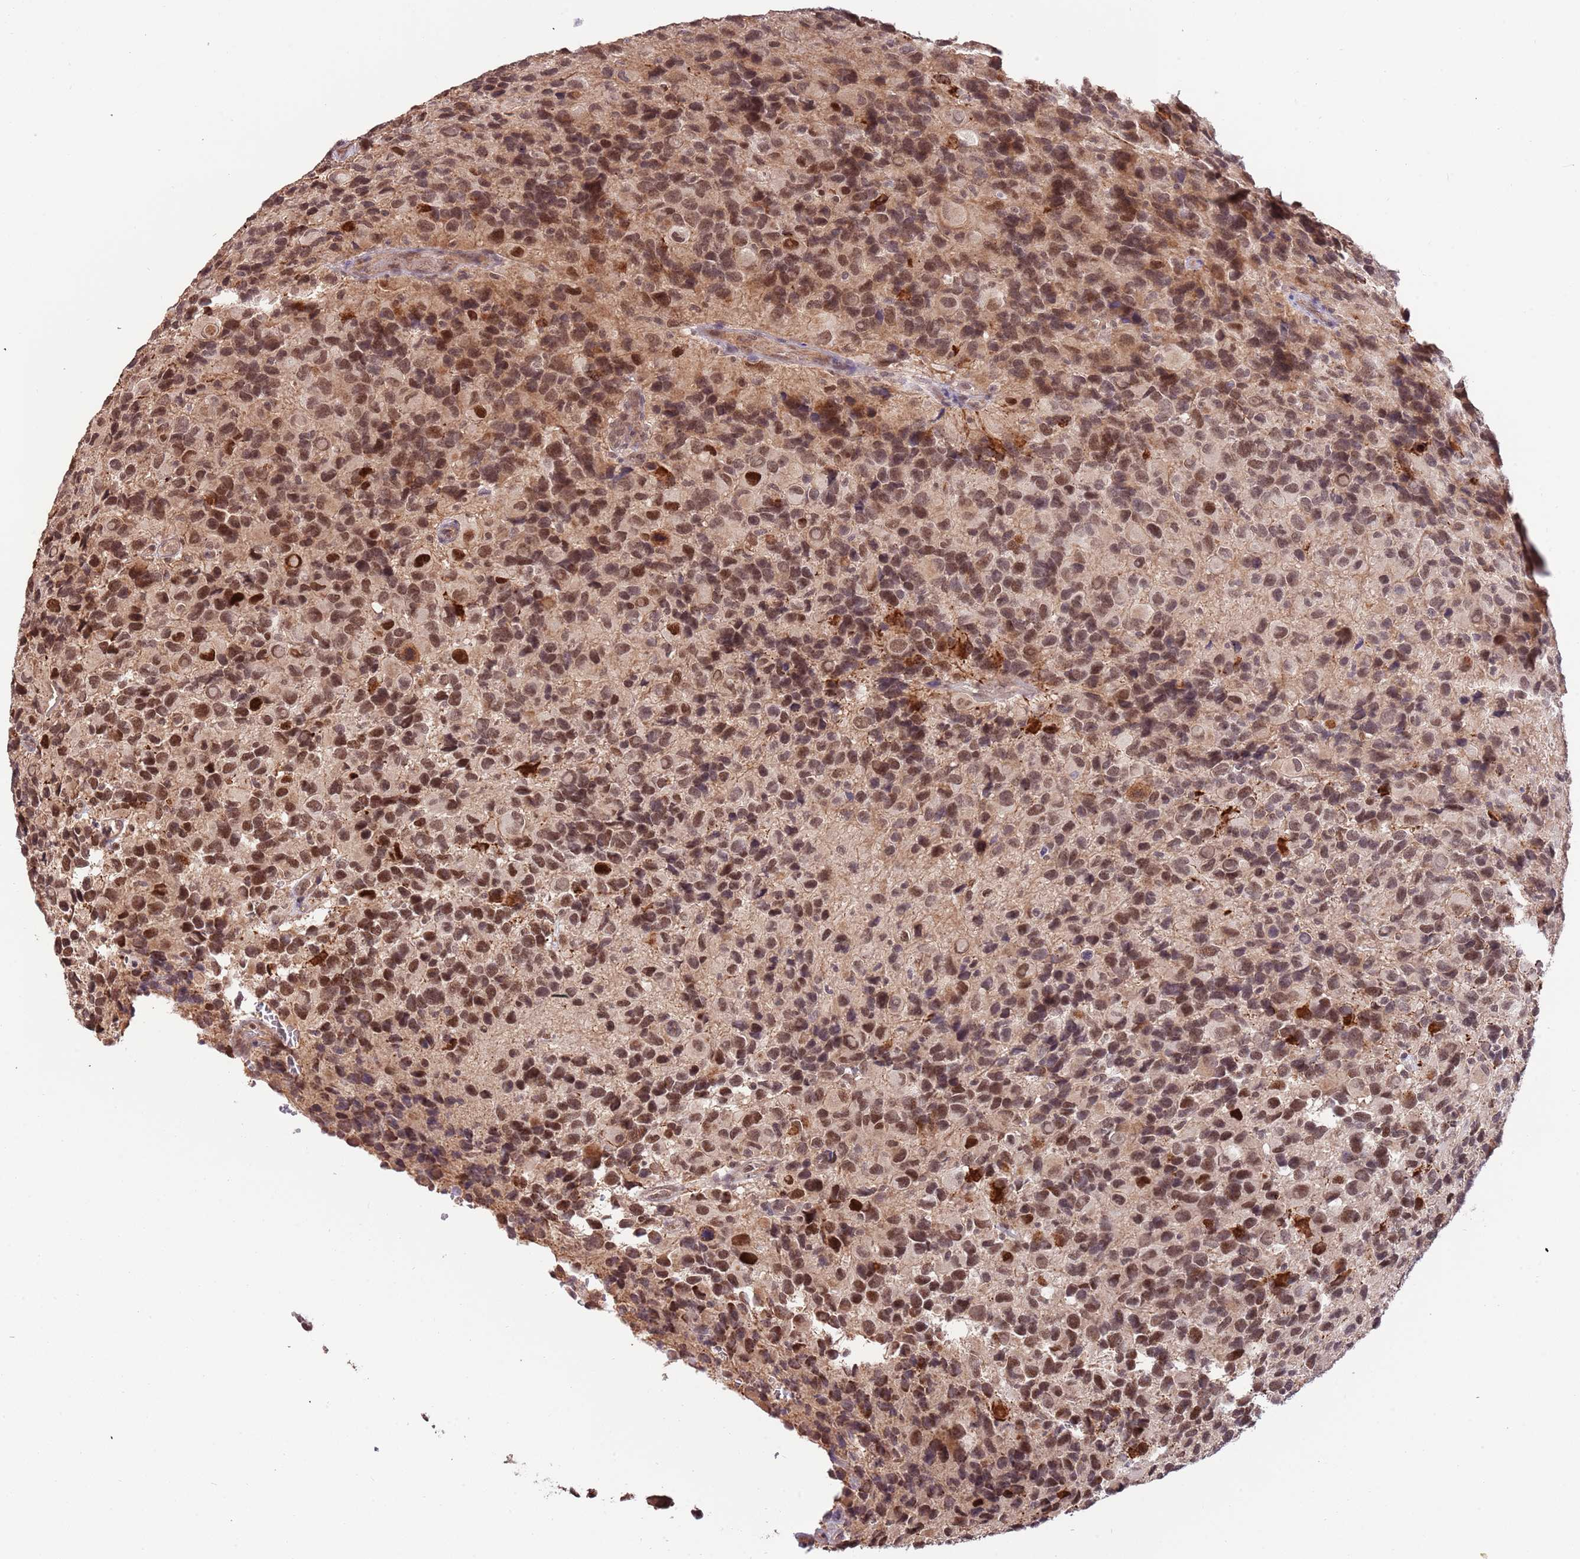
{"staining": {"intensity": "moderate", "quantity": ">75%", "location": "cytoplasmic/membranous,nuclear"}, "tissue": "glioma", "cell_type": "Tumor cells", "image_type": "cancer", "snomed": [{"axis": "morphology", "description": "Glioma, malignant, High grade"}, {"axis": "topography", "description": "Brain"}], "caption": "About >75% of tumor cells in glioma display moderate cytoplasmic/membranous and nuclear protein expression as visualized by brown immunohistochemical staining.", "gene": "RIF1", "patient": {"sex": "male", "age": 77}}